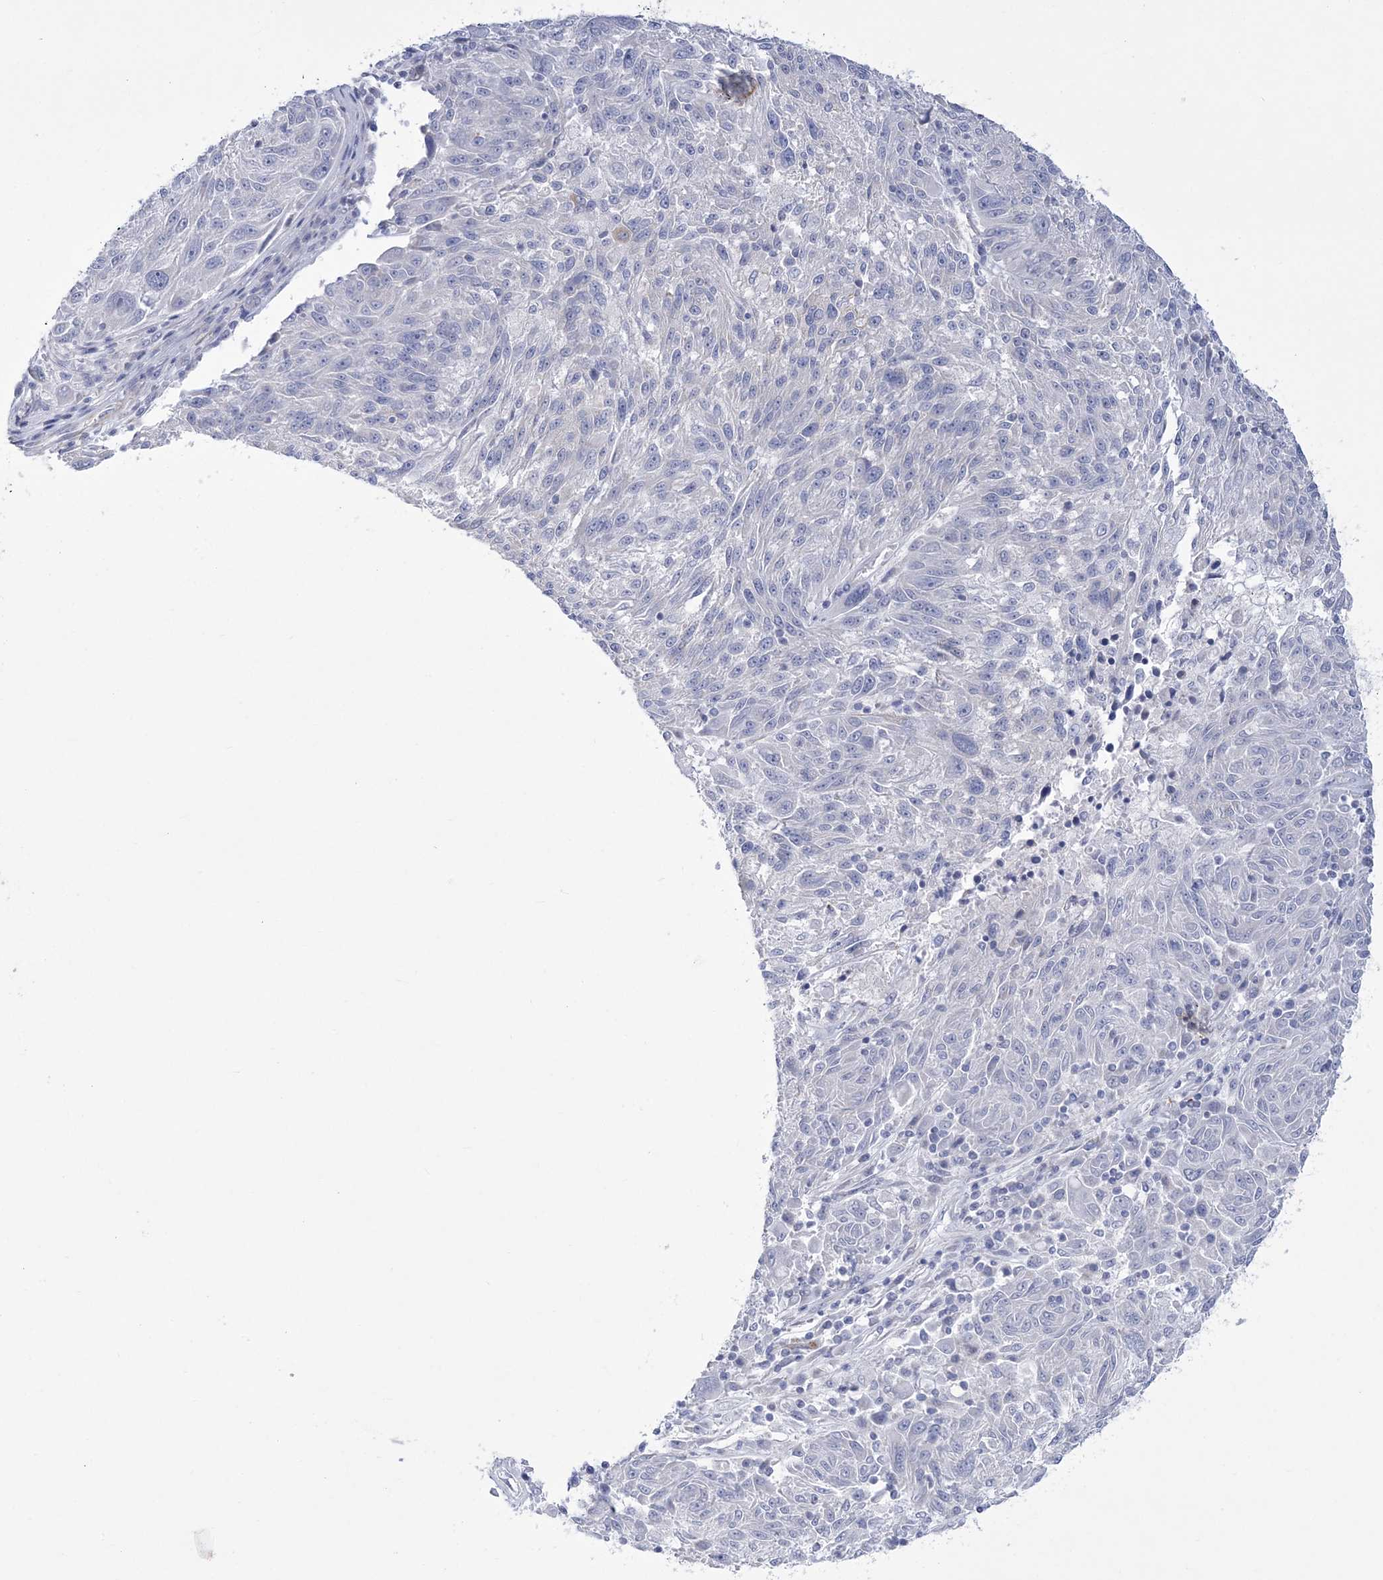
{"staining": {"intensity": "negative", "quantity": "none", "location": "none"}, "tissue": "melanoma", "cell_type": "Tumor cells", "image_type": "cancer", "snomed": [{"axis": "morphology", "description": "Malignant melanoma, NOS"}, {"axis": "topography", "description": "Skin"}], "caption": "An image of melanoma stained for a protein demonstrates no brown staining in tumor cells.", "gene": "WDR27", "patient": {"sex": "male", "age": 53}}